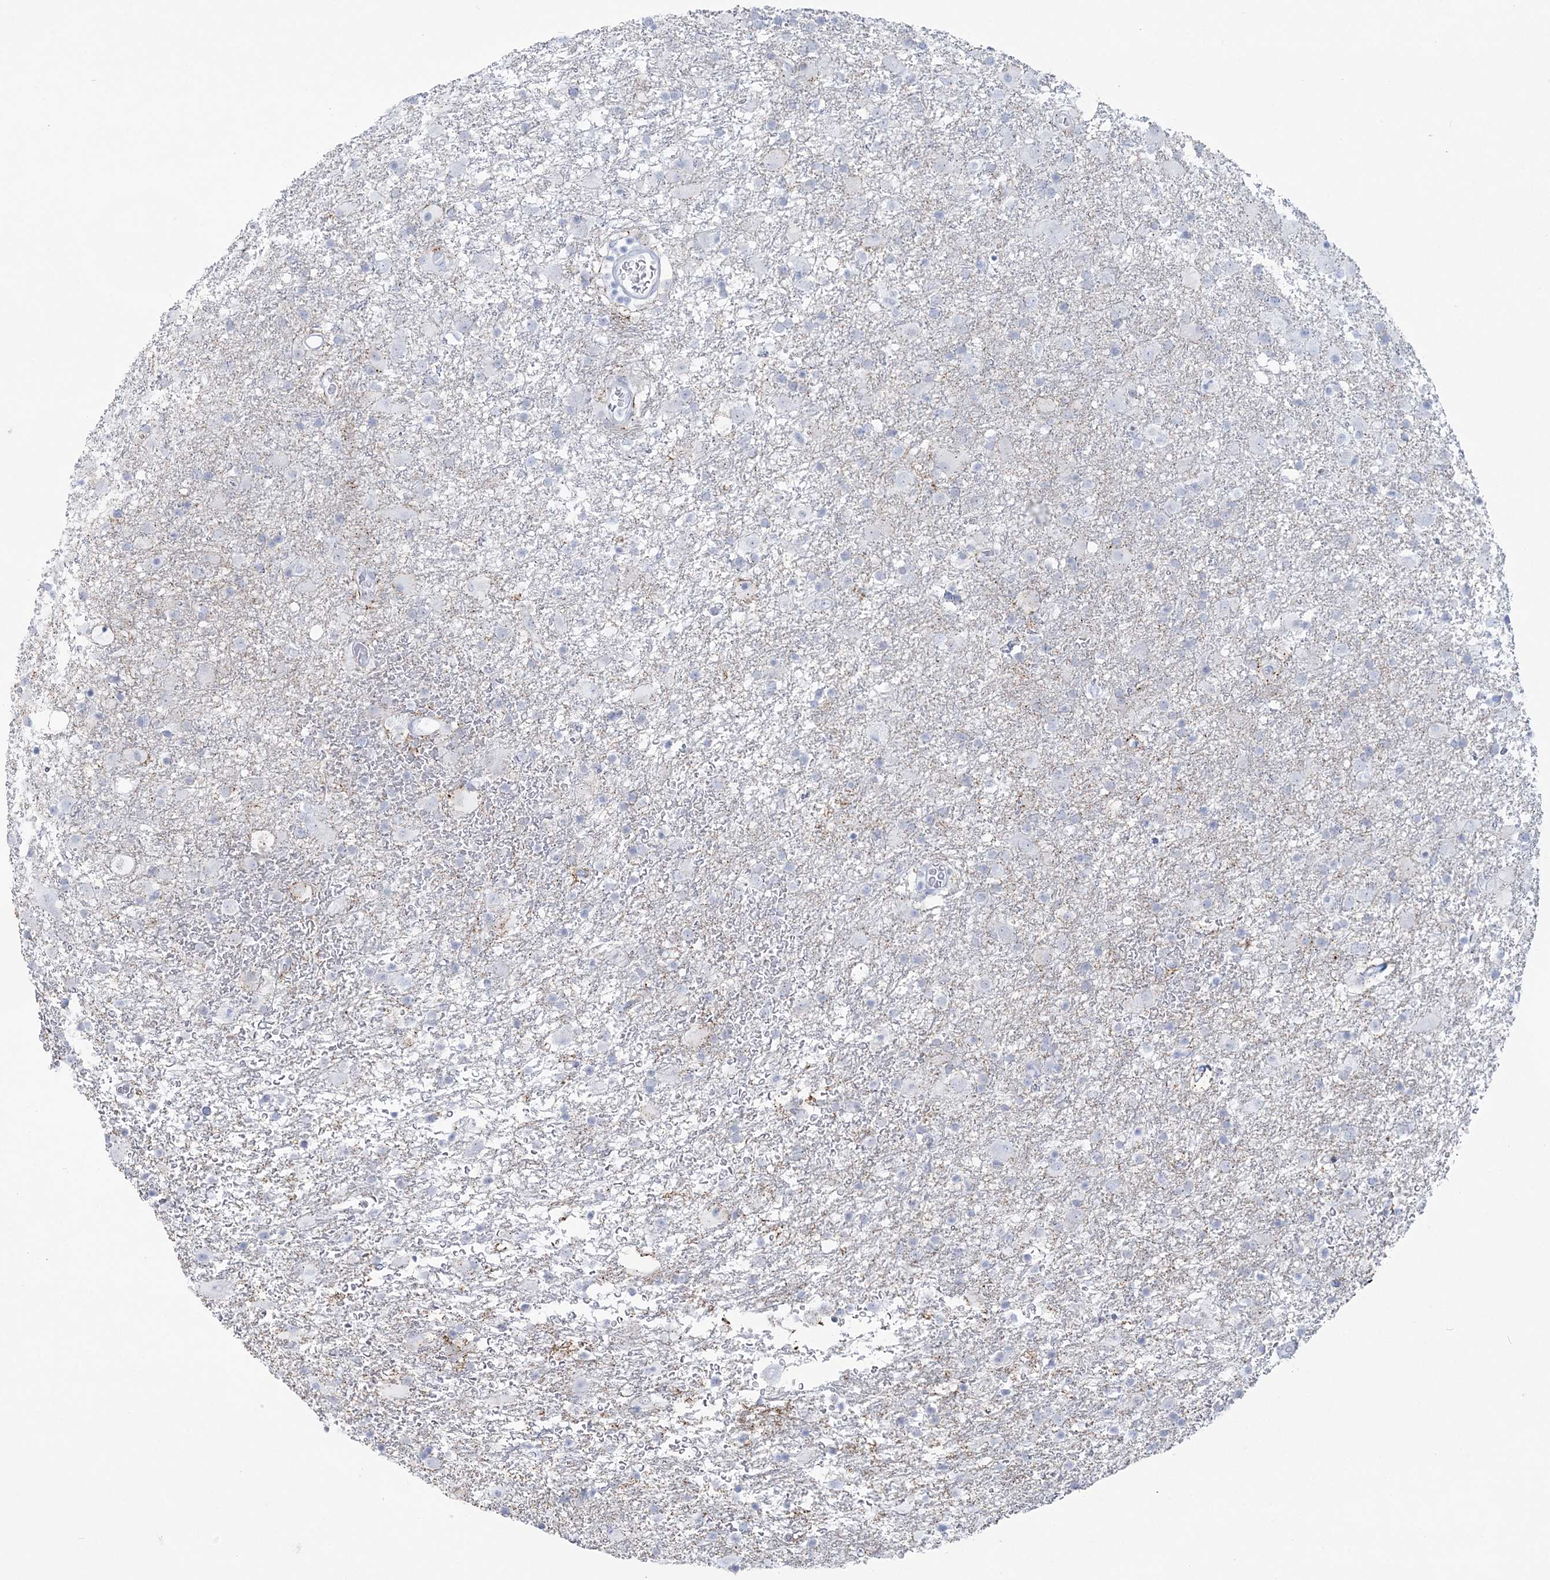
{"staining": {"intensity": "negative", "quantity": "none", "location": "none"}, "tissue": "glioma", "cell_type": "Tumor cells", "image_type": "cancer", "snomed": [{"axis": "morphology", "description": "Glioma, malignant, Low grade"}, {"axis": "topography", "description": "Brain"}], "caption": "Photomicrograph shows no protein positivity in tumor cells of glioma tissue.", "gene": "ZNF843", "patient": {"sex": "male", "age": 65}}